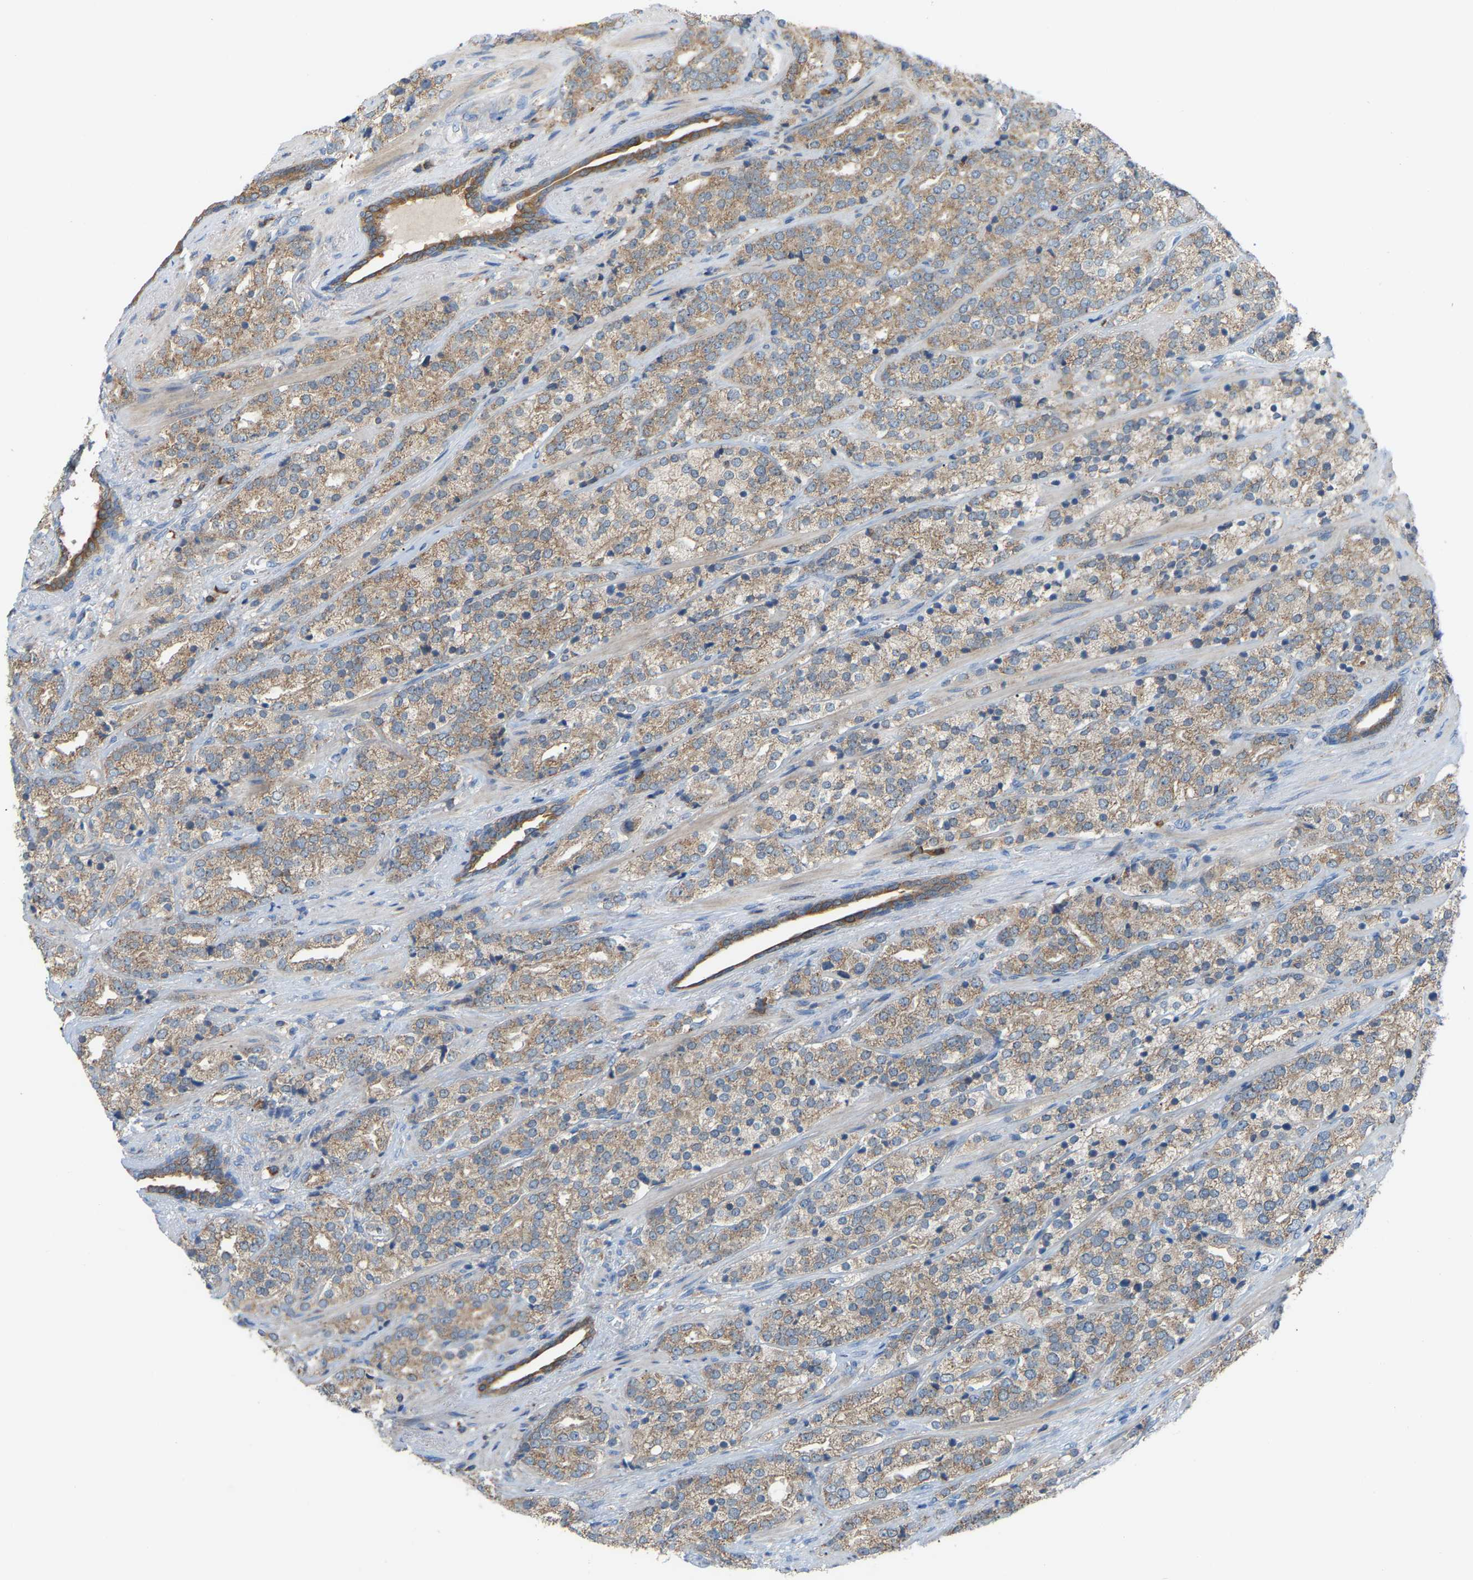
{"staining": {"intensity": "weak", "quantity": ">75%", "location": "cytoplasmic/membranous"}, "tissue": "prostate cancer", "cell_type": "Tumor cells", "image_type": "cancer", "snomed": [{"axis": "morphology", "description": "Adenocarcinoma, High grade"}, {"axis": "topography", "description": "Prostate"}], "caption": "Tumor cells show weak cytoplasmic/membranous positivity in approximately >75% of cells in prostate adenocarcinoma (high-grade).", "gene": "CROT", "patient": {"sex": "male", "age": 71}}